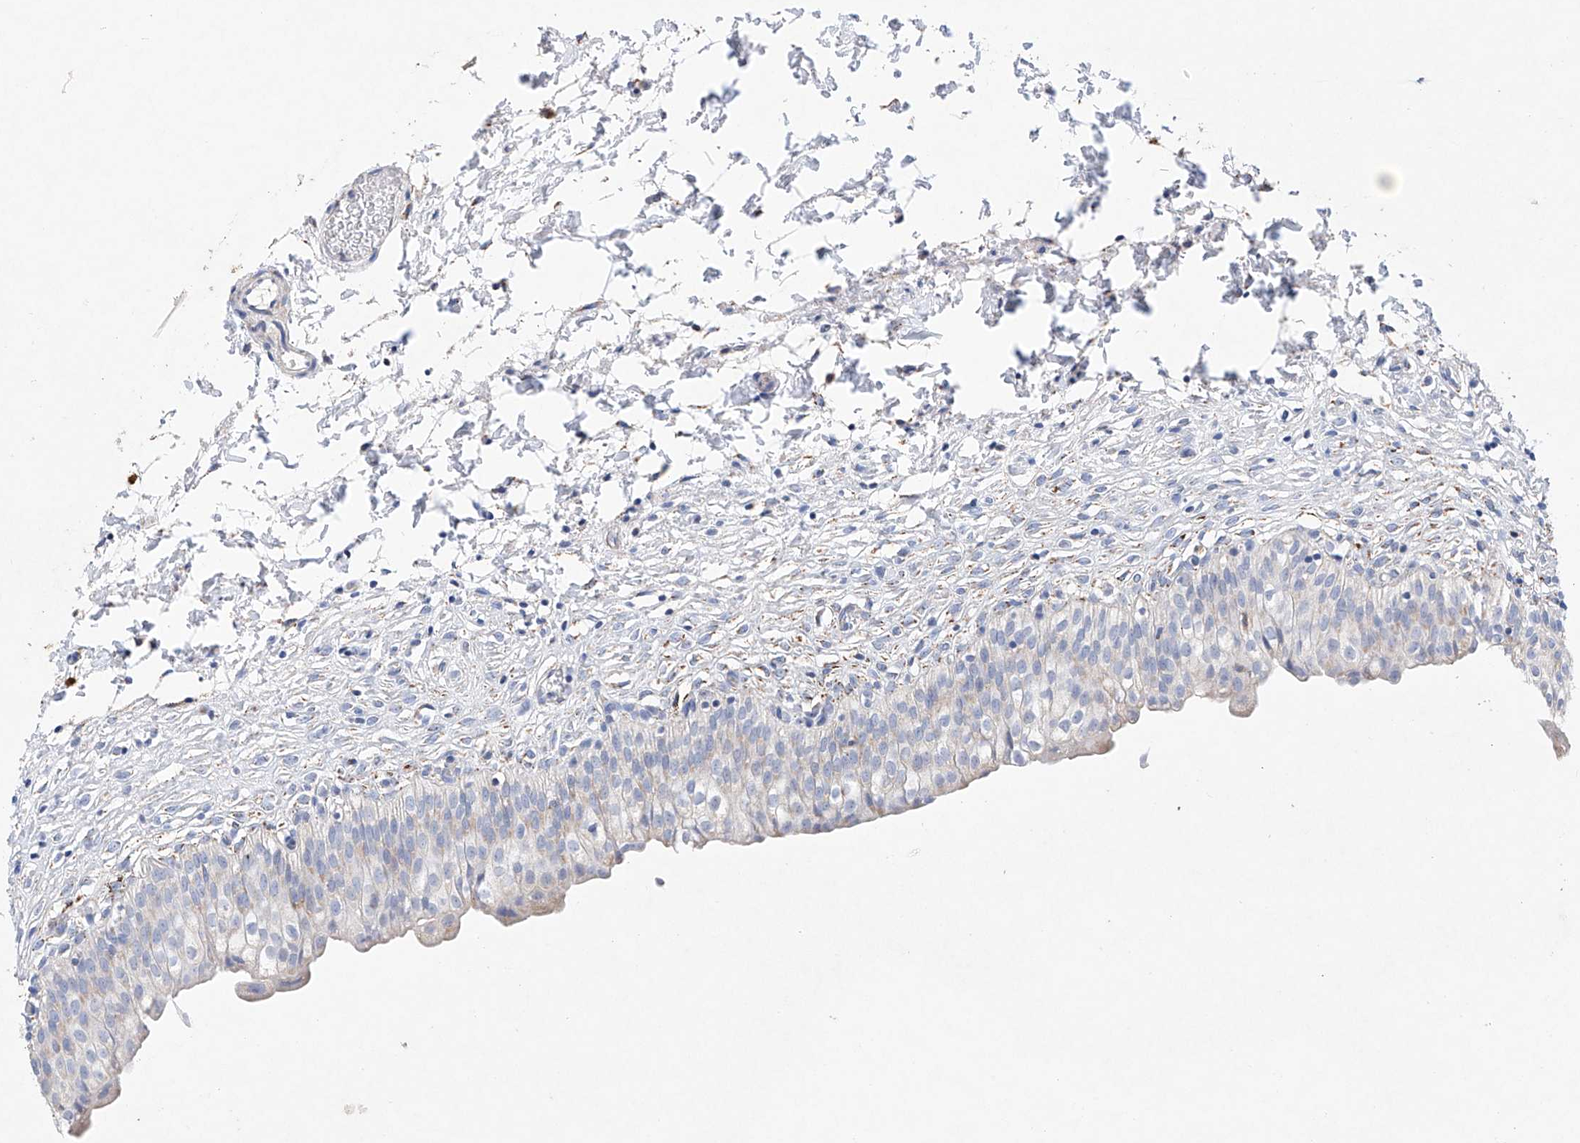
{"staining": {"intensity": "weak", "quantity": "<25%", "location": "cytoplasmic/membranous"}, "tissue": "urinary bladder", "cell_type": "Urothelial cells", "image_type": "normal", "snomed": [{"axis": "morphology", "description": "Normal tissue, NOS"}, {"axis": "topography", "description": "Urinary bladder"}], "caption": "Immunohistochemical staining of benign urinary bladder exhibits no significant expression in urothelial cells. (Stains: DAB (3,3'-diaminobenzidine) immunohistochemistry (IHC) with hematoxylin counter stain, Microscopy: brightfield microscopy at high magnification).", "gene": "NRROS", "patient": {"sex": "male", "age": 55}}